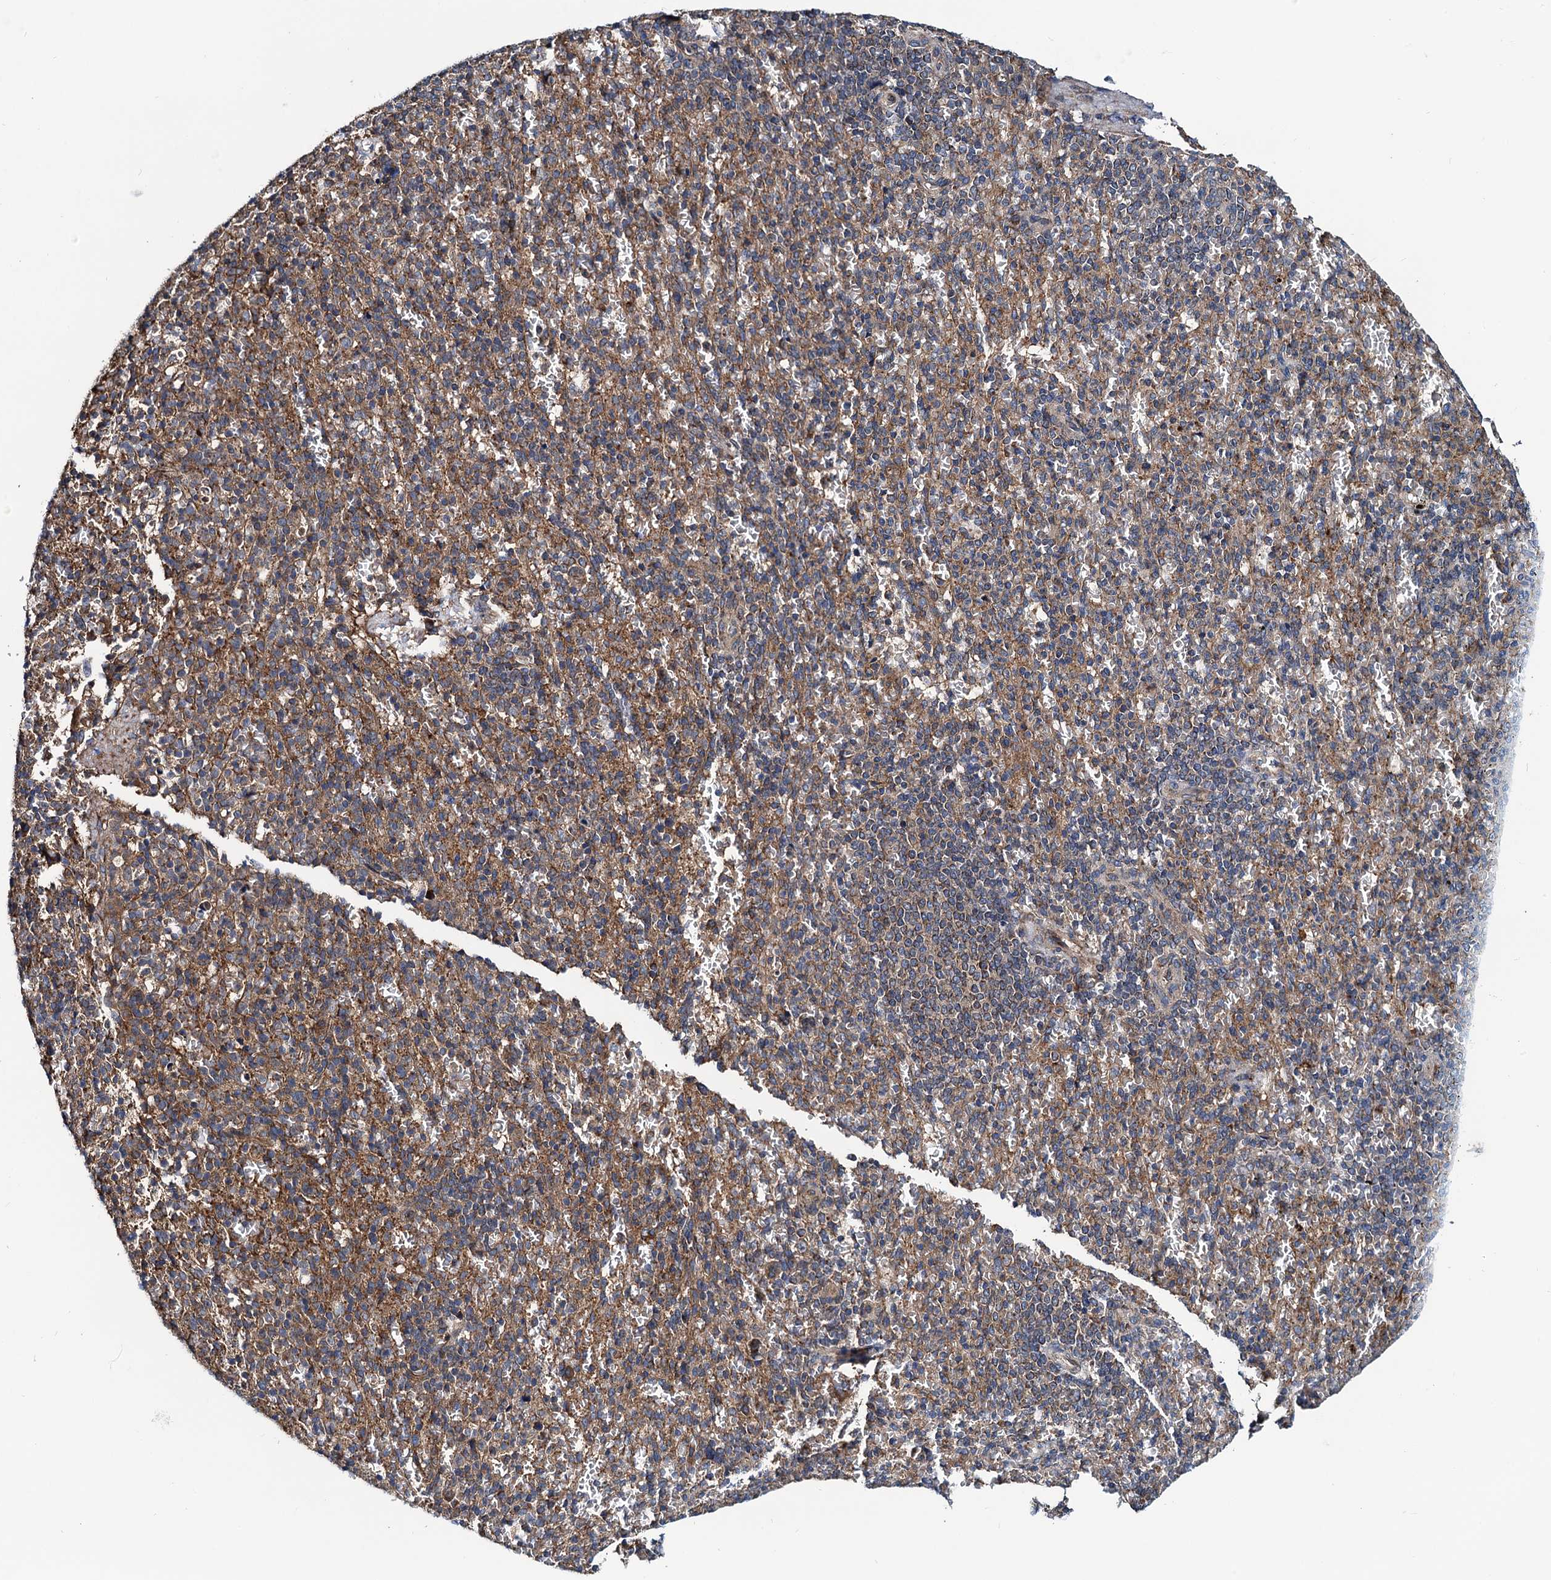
{"staining": {"intensity": "moderate", "quantity": "25%-75%", "location": "cytoplasmic/membranous"}, "tissue": "spleen", "cell_type": "Cells in red pulp", "image_type": "normal", "snomed": [{"axis": "morphology", "description": "Normal tissue, NOS"}, {"axis": "topography", "description": "Spleen"}], "caption": "Protein staining by IHC displays moderate cytoplasmic/membranous expression in about 25%-75% of cells in red pulp in benign spleen.", "gene": "NEK1", "patient": {"sex": "female", "age": 74}}